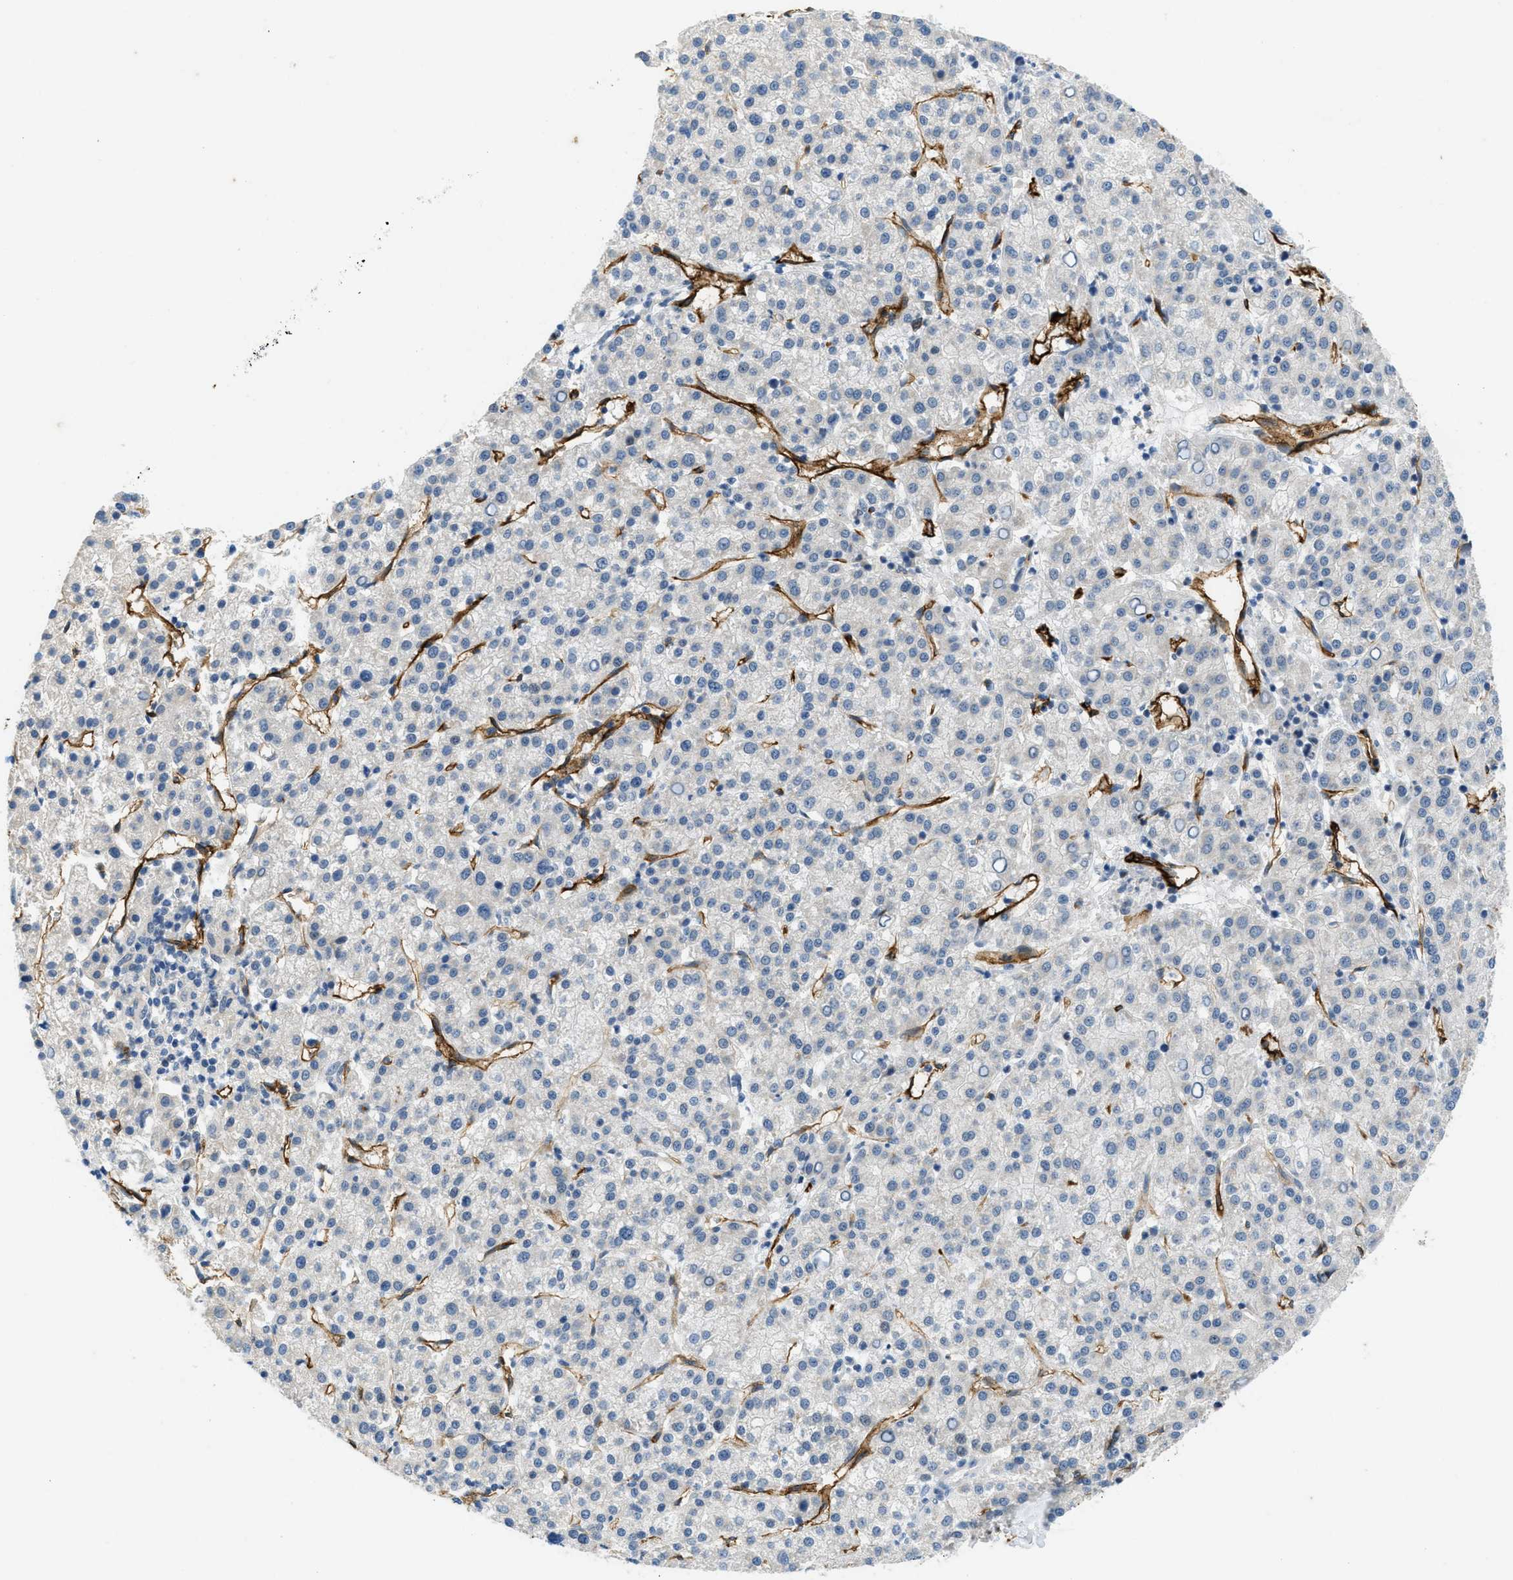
{"staining": {"intensity": "negative", "quantity": "none", "location": "none"}, "tissue": "liver cancer", "cell_type": "Tumor cells", "image_type": "cancer", "snomed": [{"axis": "morphology", "description": "Carcinoma, Hepatocellular, NOS"}, {"axis": "topography", "description": "Liver"}], "caption": "This is a histopathology image of IHC staining of liver hepatocellular carcinoma, which shows no positivity in tumor cells. The staining was performed using DAB to visualize the protein expression in brown, while the nuclei were stained in blue with hematoxylin (Magnification: 20x).", "gene": "SLCO2A1", "patient": {"sex": "female", "age": 58}}